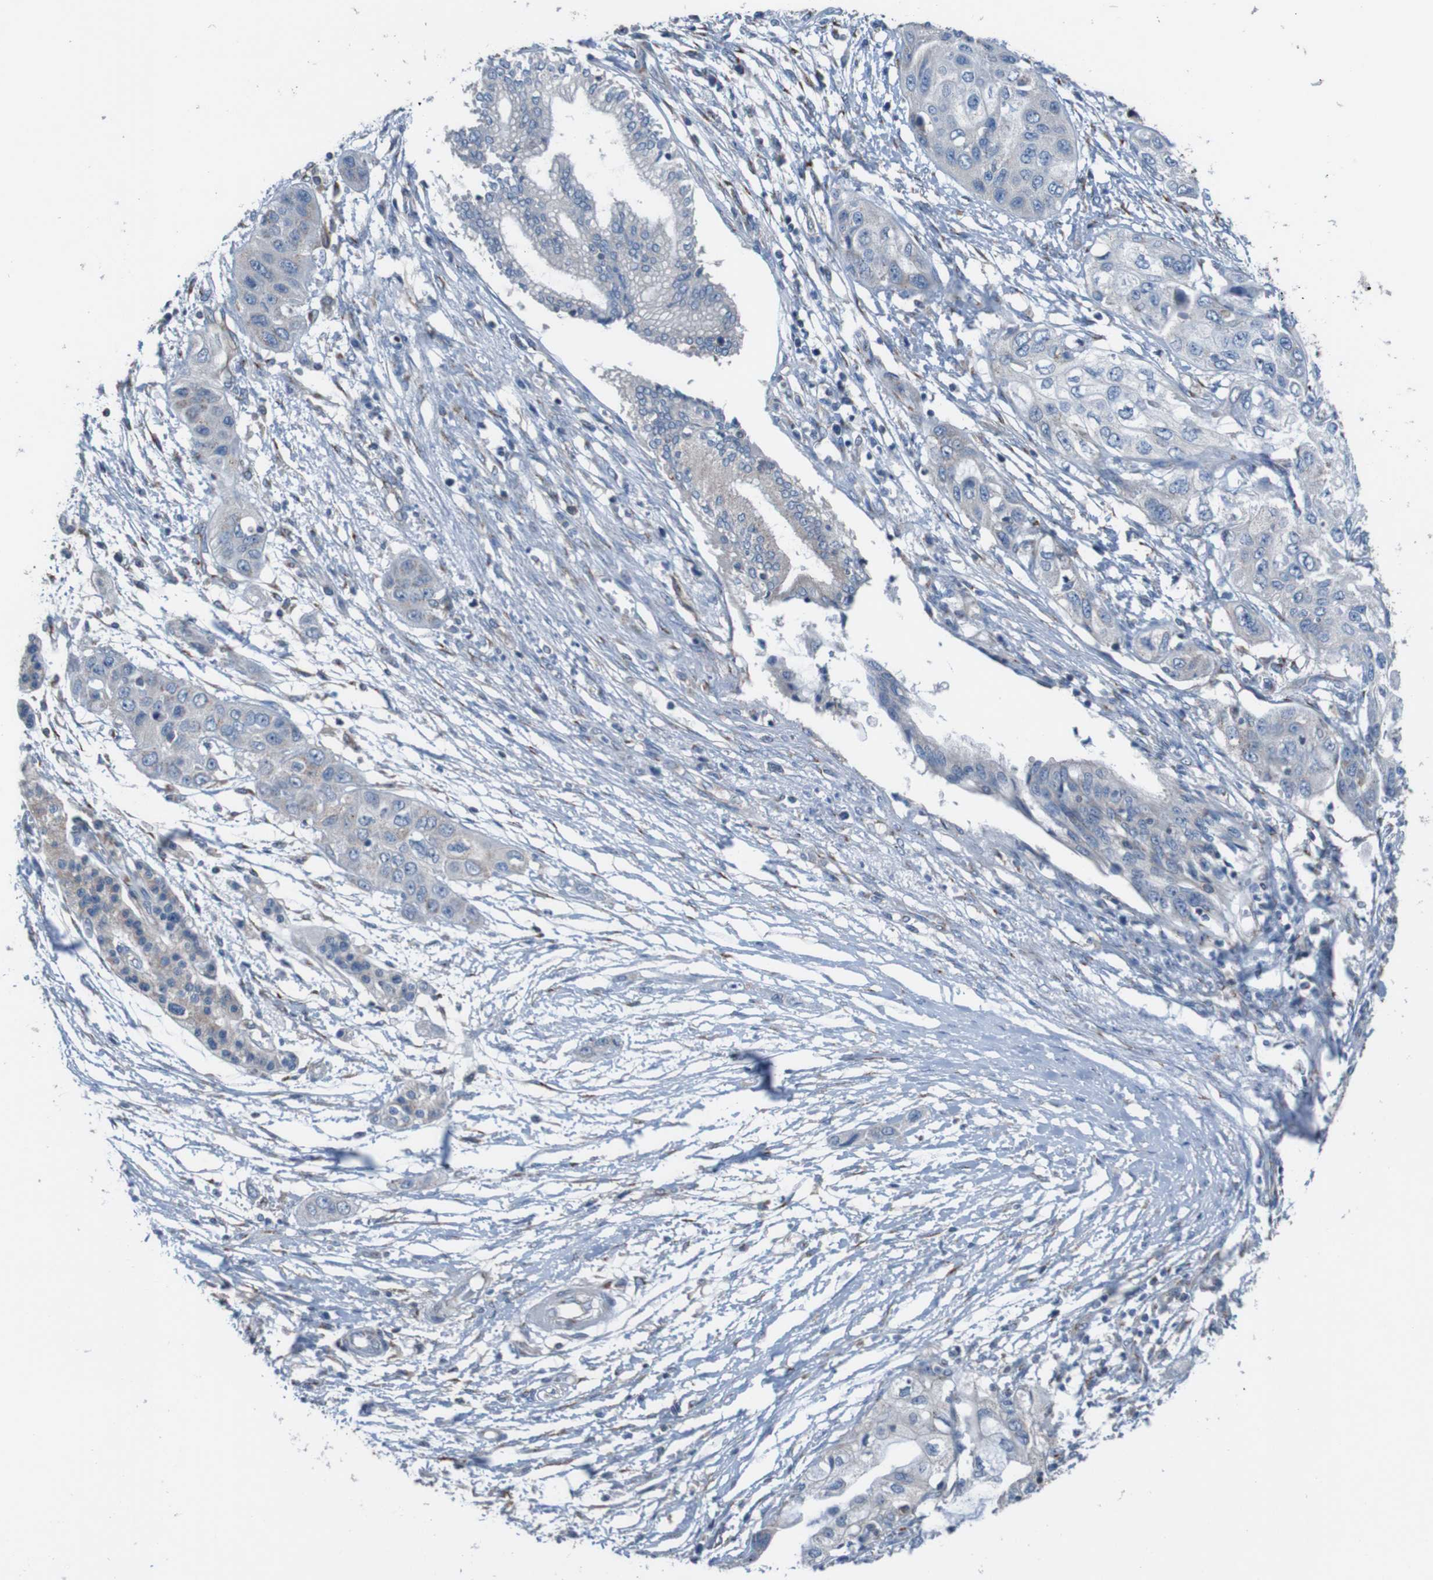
{"staining": {"intensity": "negative", "quantity": "none", "location": "none"}, "tissue": "pancreatic cancer", "cell_type": "Tumor cells", "image_type": "cancer", "snomed": [{"axis": "morphology", "description": "Adenocarcinoma, NOS"}, {"axis": "topography", "description": "Pancreas"}], "caption": "A photomicrograph of human pancreatic adenocarcinoma is negative for staining in tumor cells.", "gene": "MINAR1", "patient": {"sex": "female", "age": 70}}